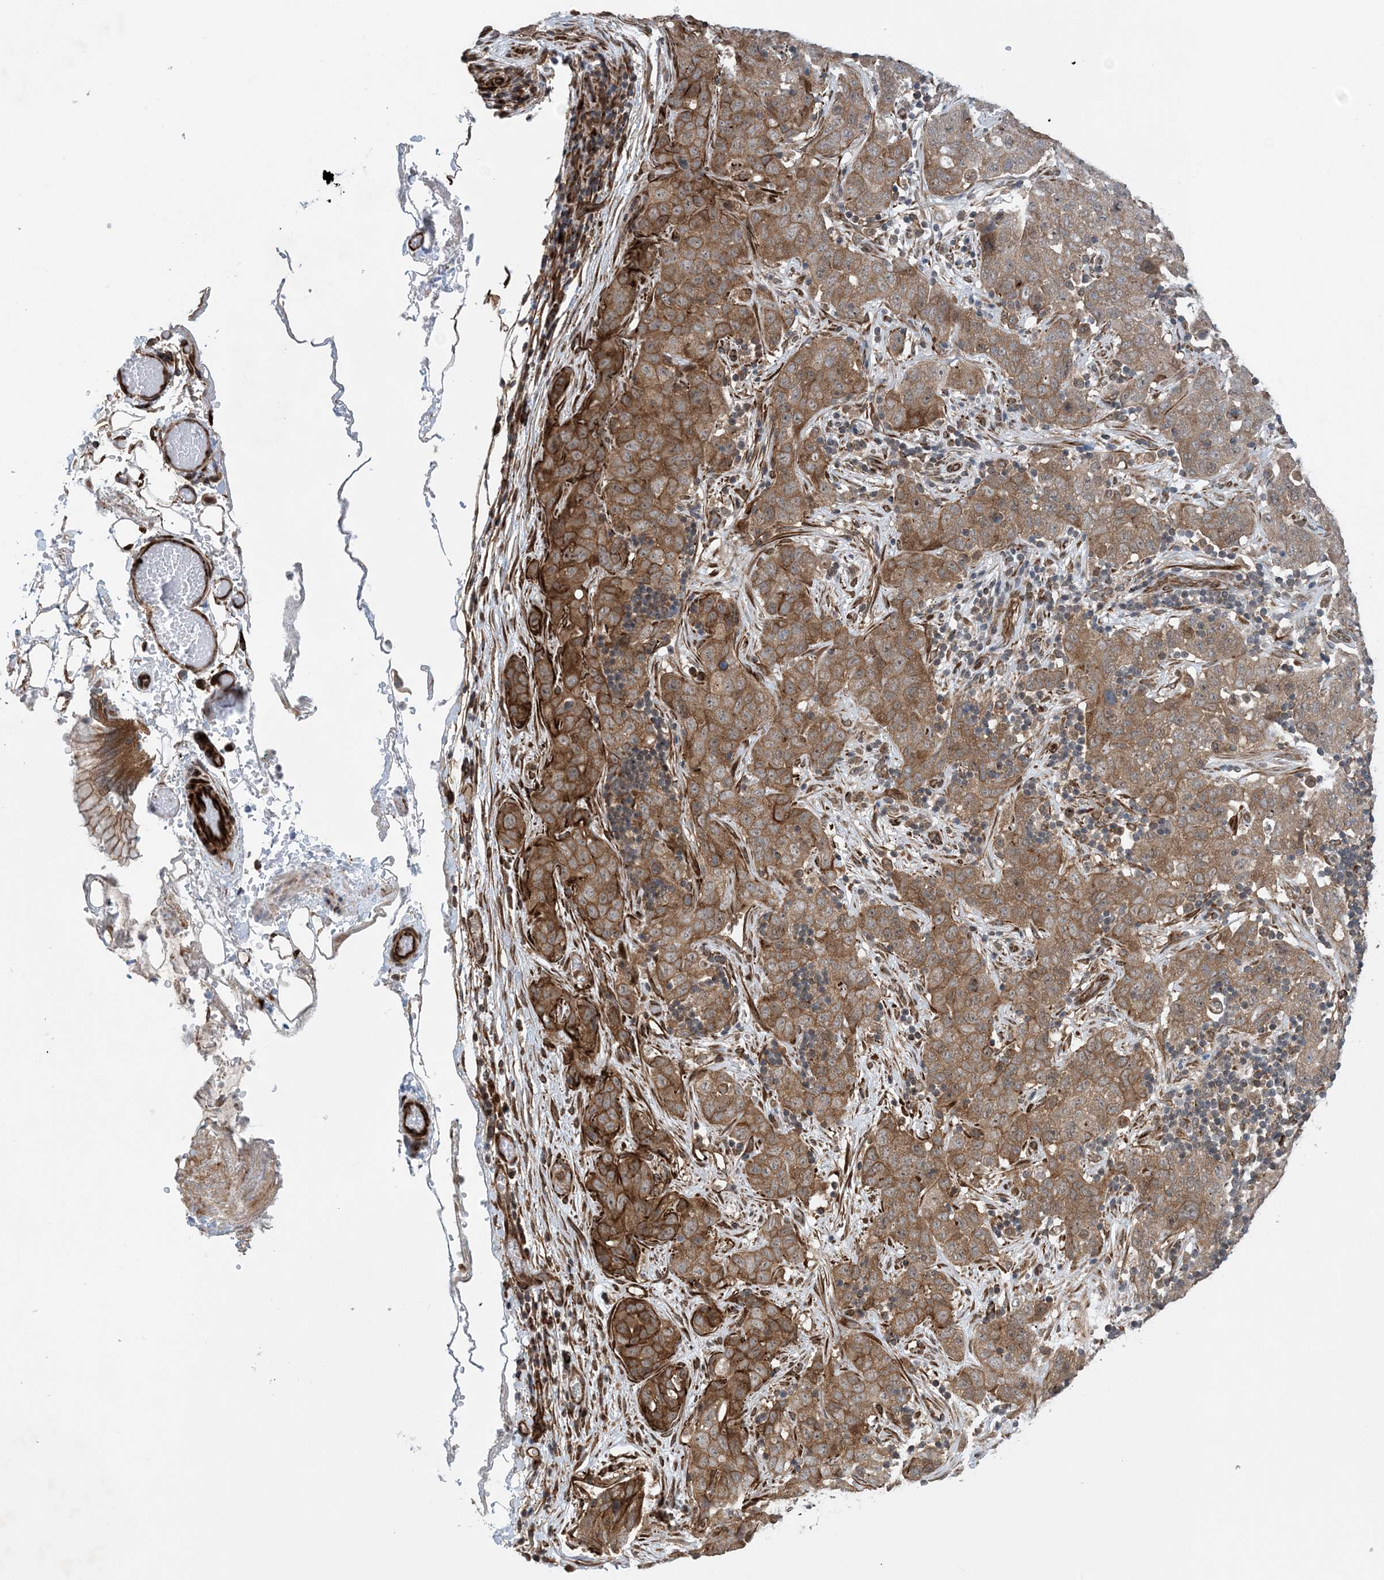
{"staining": {"intensity": "moderate", "quantity": ">75%", "location": "cytoplasmic/membranous"}, "tissue": "stomach cancer", "cell_type": "Tumor cells", "image_type": "cancer", "snomed": [{"axis": "morphology", "description": "Normal tissue, NOS"}, {"axis": "morphology", "description": "Adenocarcinoma, NOS"}, {"axis": "topography", "description": "Lymph node"}, {"axis": "topography", "description": "Stomach"}], "caption": "Immunohistochemical staining of human stomach adenocarcinoma shows moderate cytoplasmic/membranous protein positivity in about >75% of tumor cells.", "gene": "HEMK1", "patient": {"sex": "male", "age": 48}}